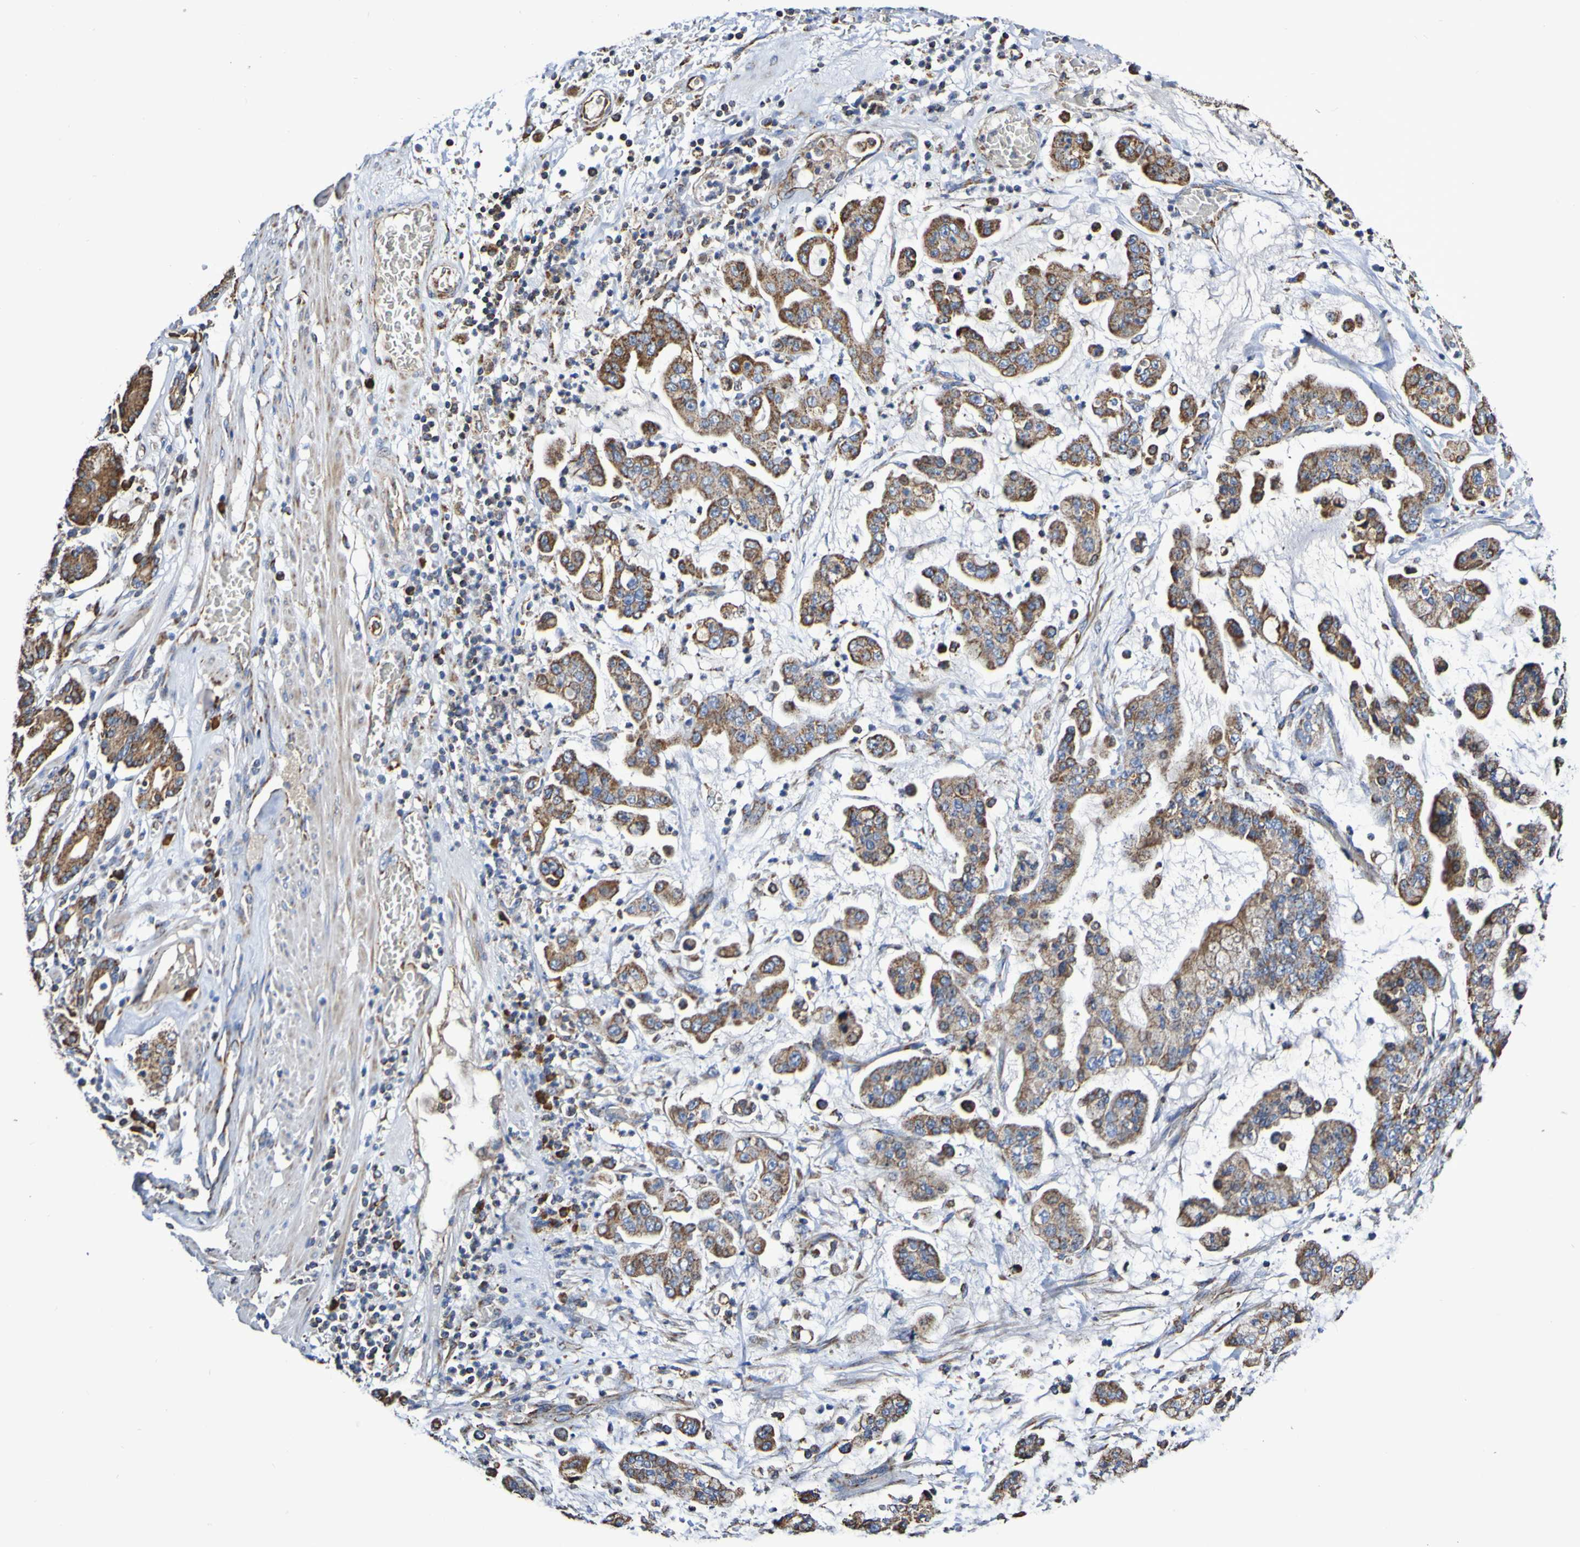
{"staining": {"intensity": "moderate", "quantity": ">75%", "location": "cytoplasmic/membranous"}, "tissue": "stomach cancer", "cell_type": "Tumor cells", "image_type": "cancer", "snomed": [{"axis": "morphology", "description": "Normal tissue, NOS"}, {"axis": "morphology", "description": "Adenocarcinoma, NOS"}, {"axis": "topography", "description": "Stomach, upper"}, {"axis": "topography", "description": "Stomach"}], "caption": "Immunohistochemistry (DAB) staining of stomach cancer (adenocarcinoma) shows moderate cytoplasmic/membranous protein staining in about >75% of tumor cells. Nuclei are stained in blue.", "gene": "IL18R1", "patient": {"sex": "male", "age": 76}}